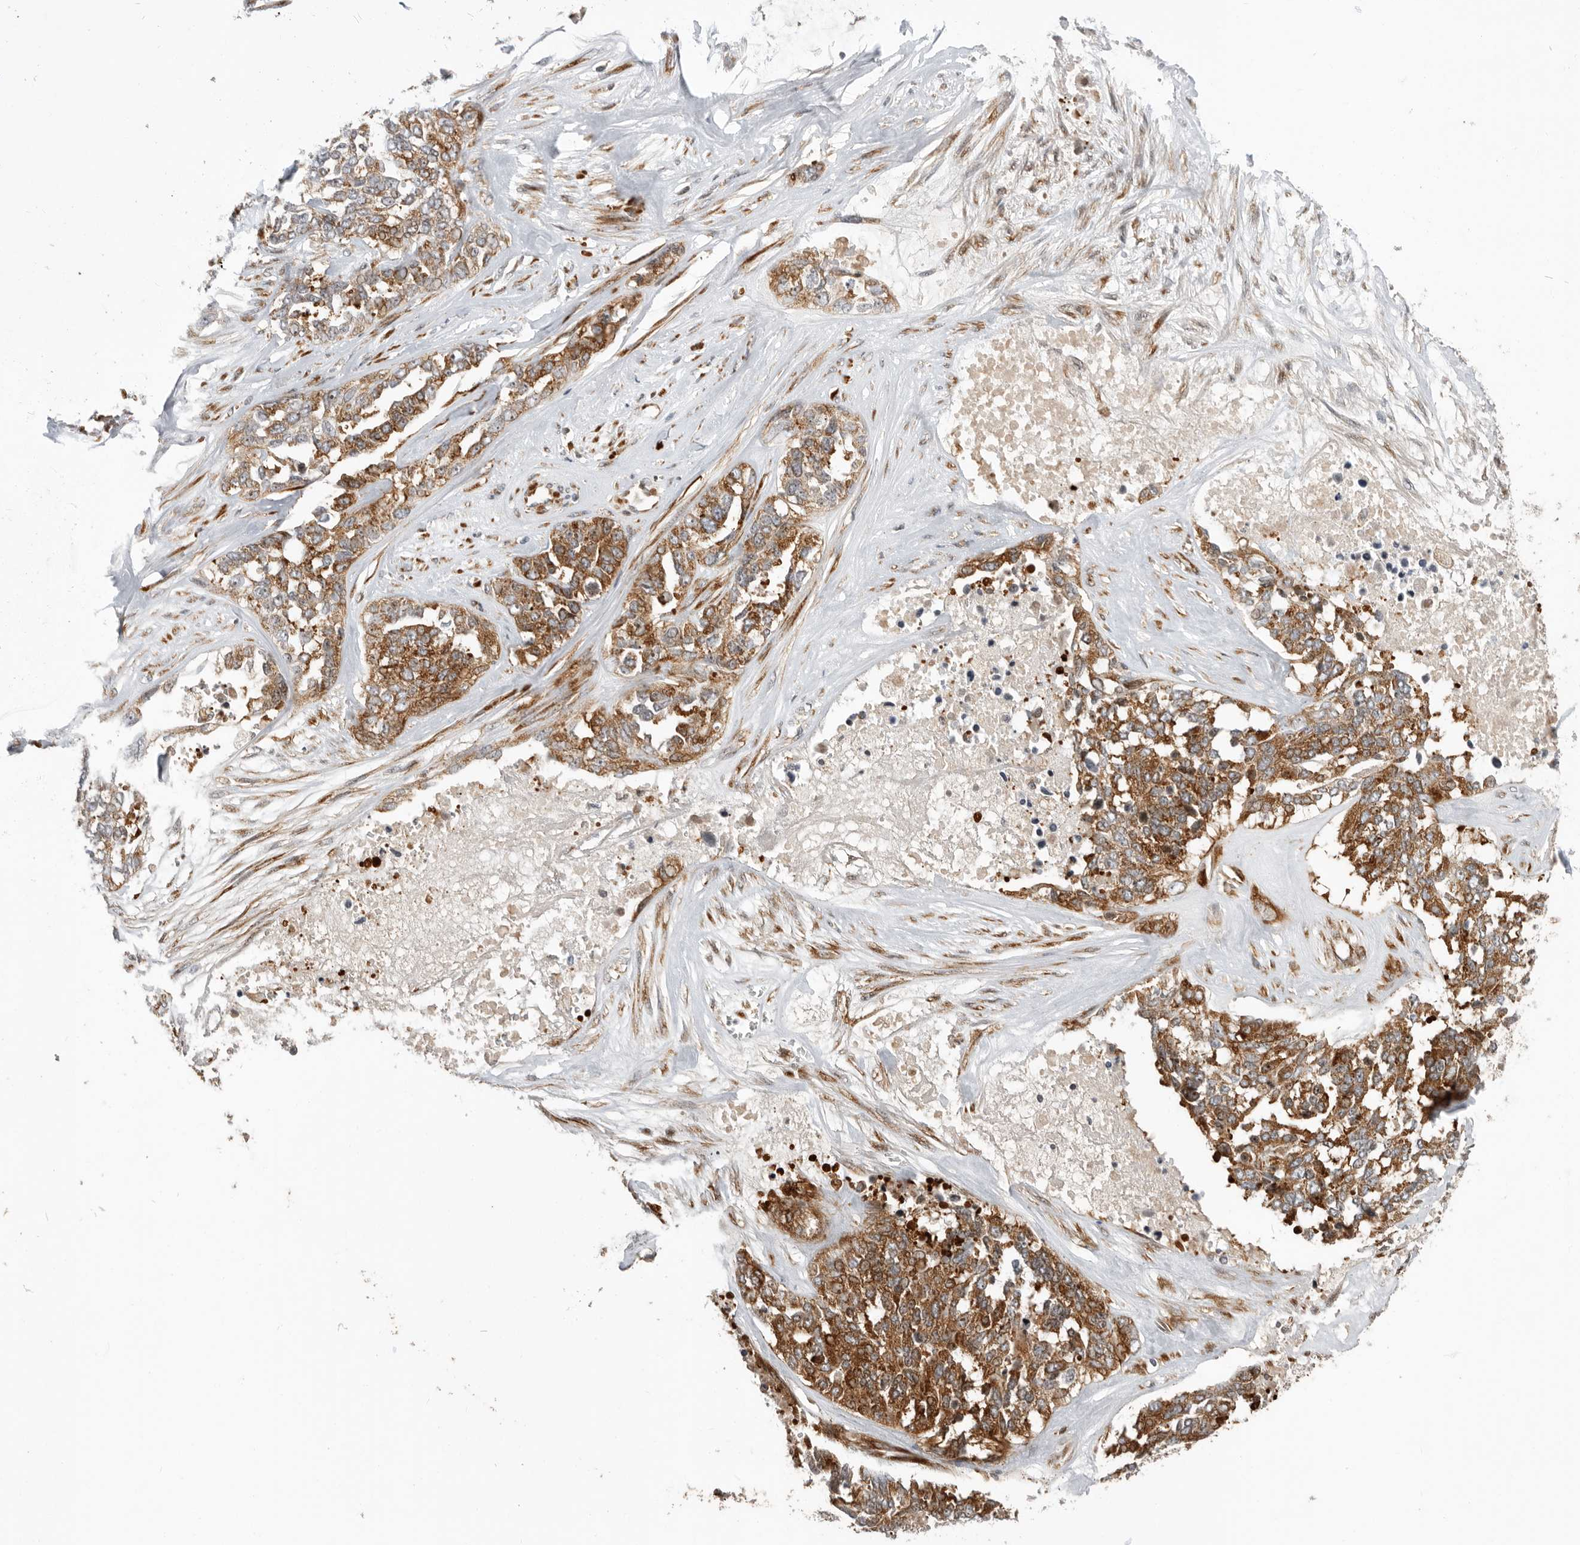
{"staining": {"intensity": "moderate", "quantity": ">75%", "location": "cytoplasmic/membranous"}, "tissue": "ovarian cancer", "cell_type": "Tumor cells", "image_type": "cancer", "snomed": [{"axis": "morphology", "description": "Cystadenocarcinoma, serous, NOS"}, {"axis": "topography", "description": "Ovary"}], "caption": "This histopathology image shows IHC staining of human ovarian cancer, with medium moderate cytoplasmic/membranous positivity in approximately >75% of tumor cells.", "gene": "FZD3", "patient": {"sex": "female", "age": 44}}